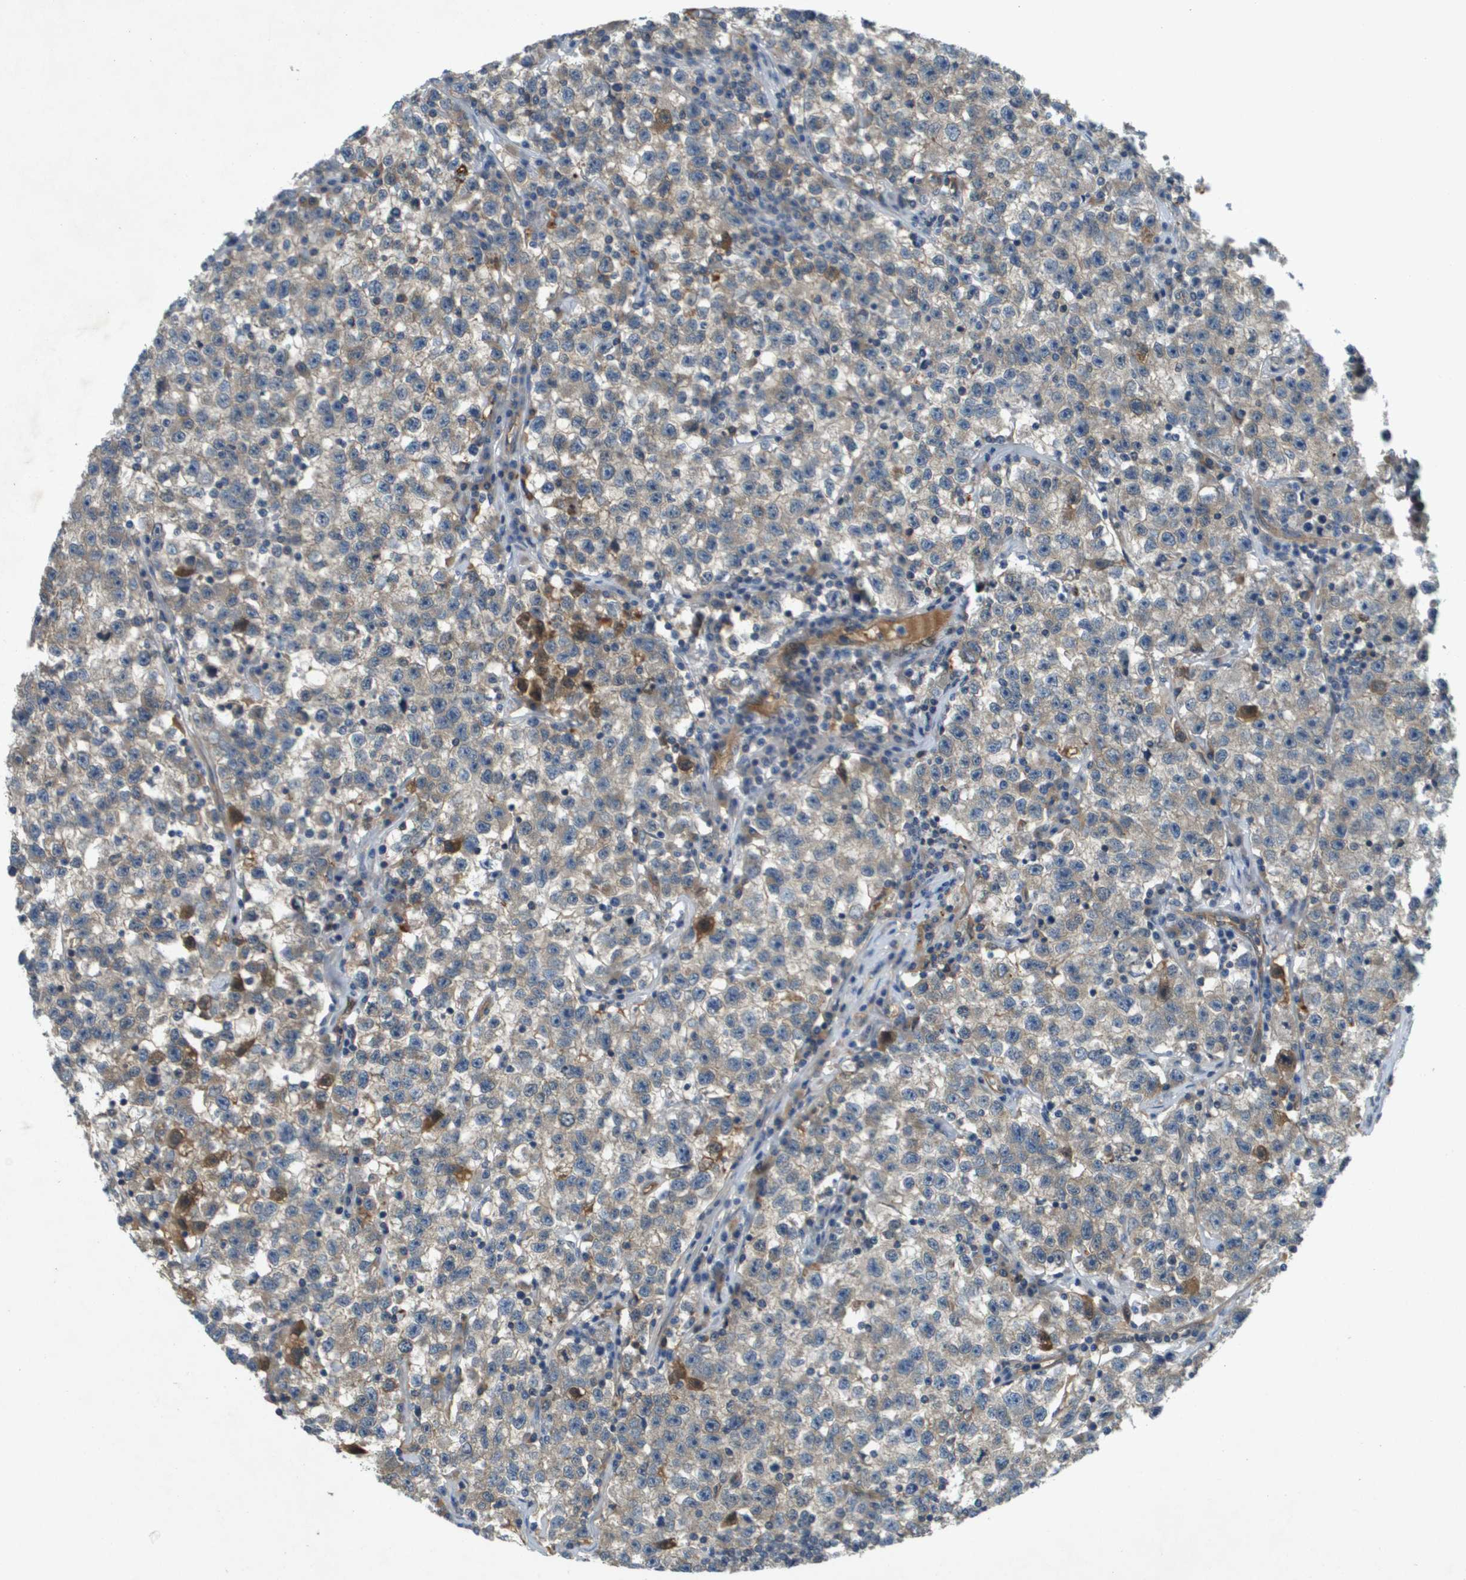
{"staining": {"intensity": "weak", "quantity": ">75%", "location": "cytoplasmic/membranous"}, "tissue": "testis cancer", "cell_type": "Tumor cells", "image_type": "cancer", "snomed": [{"axis": "morphology", "description": "Seminoma, NOS"}, {"axis": "topography", "description": "Testis"}], "caption": "Protein expression analysis of seminoma (testis) shows weak cytoplasmic/membranous staining in approximately >75% of tumor cells.", "gene": "PGAP3", "patient": {"sex": "male", "age": 22}}